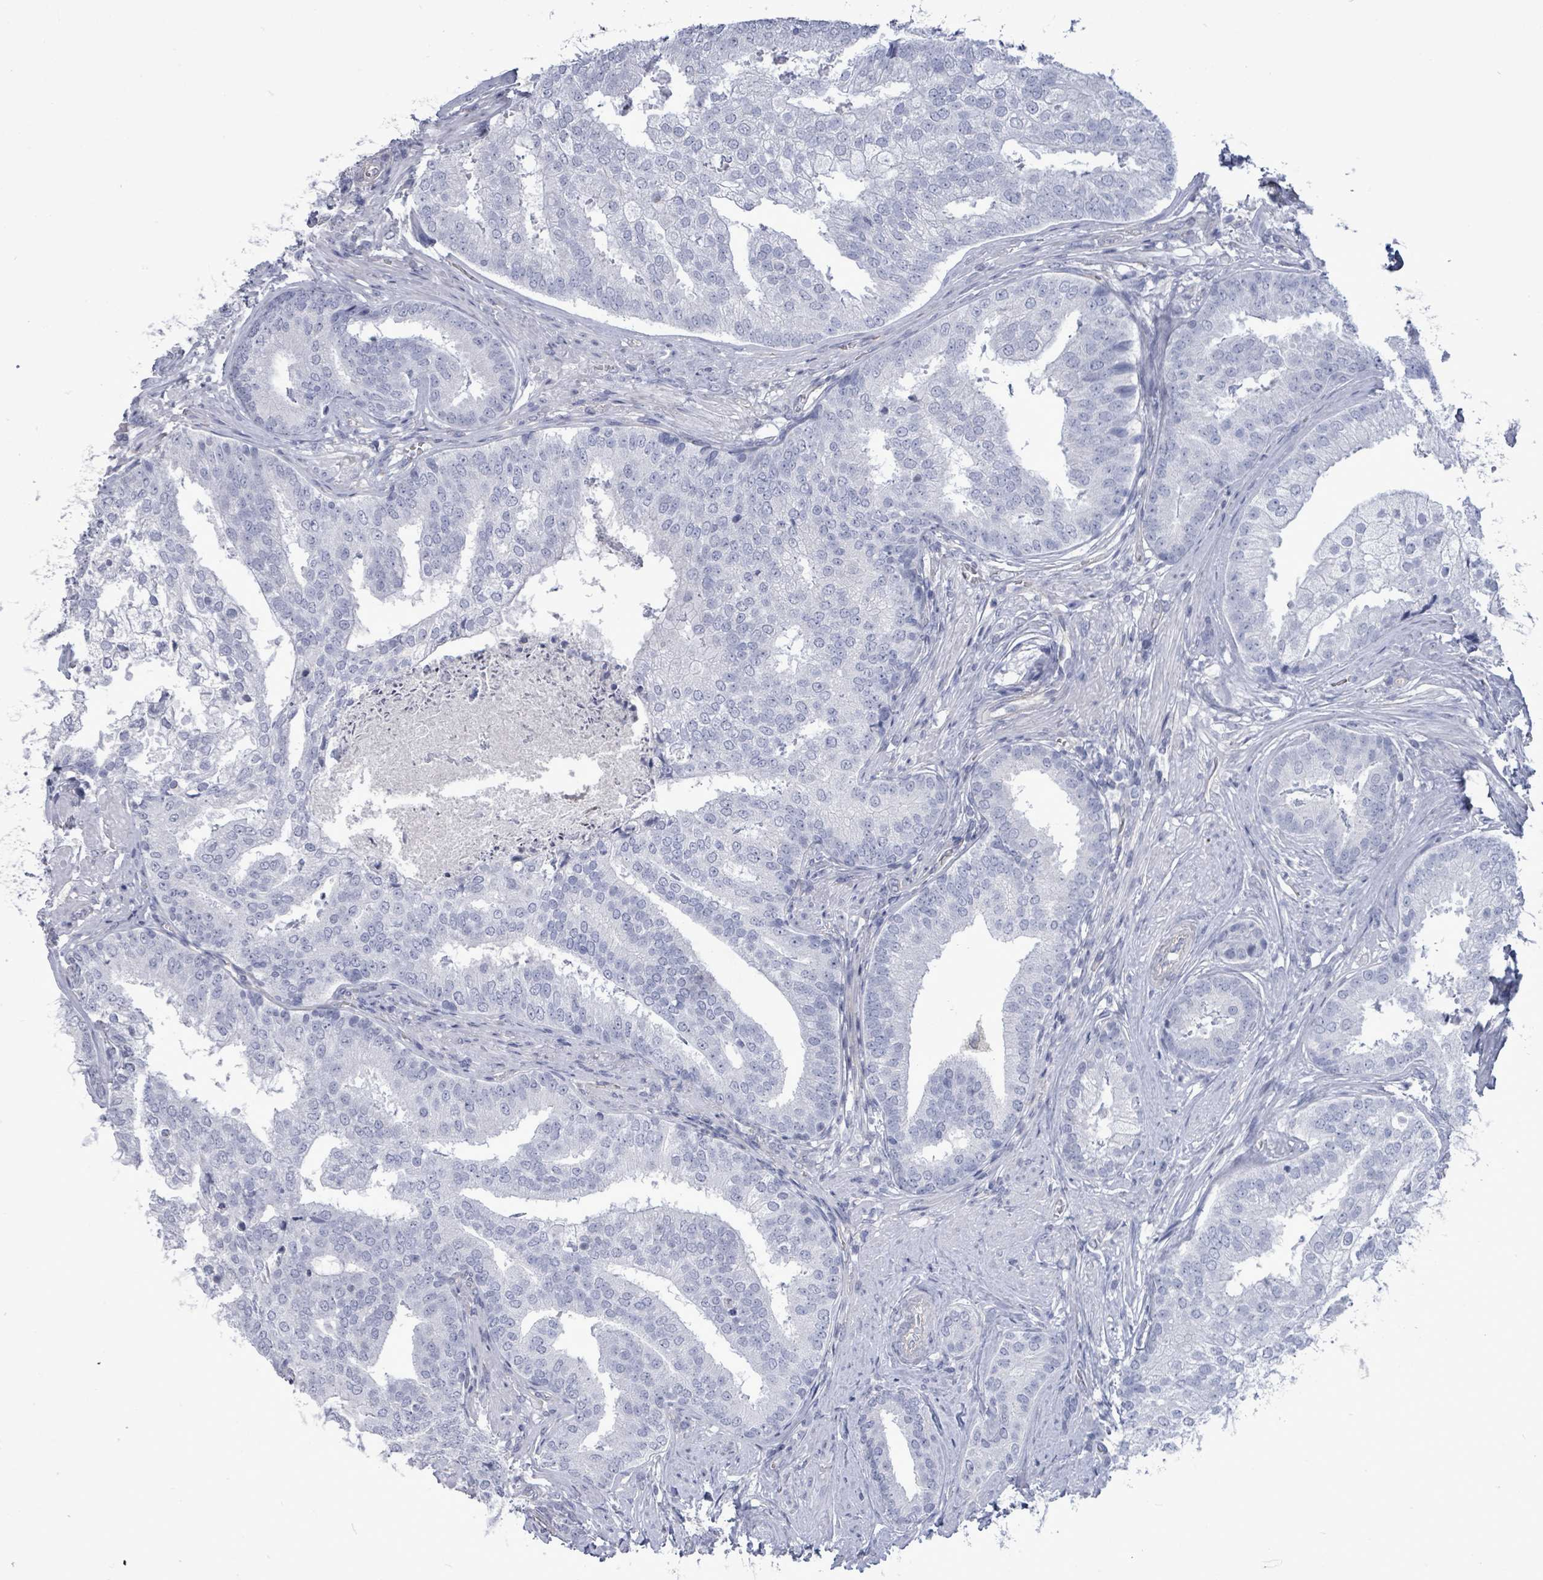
{"staining": {"intensity": "negative", "quantity": "none", "location": "none"}, "tissue": "prostate cancer", "cell_type": "Tumor cells", "image_type": "cancer", "snomed": [{"axis": "morphology", "description": "Adenocarcinoma, High grade"}, {"axis": "topography", "description": "Prostate"}], "caption": "Immunohistochemistry (IHC) histopathology image of prostate cancer stained for a protein (brown), which reveals no staining in tumor cells.", "gene": "CT45A5", "patient": {"sex": "male", "age": 55}}